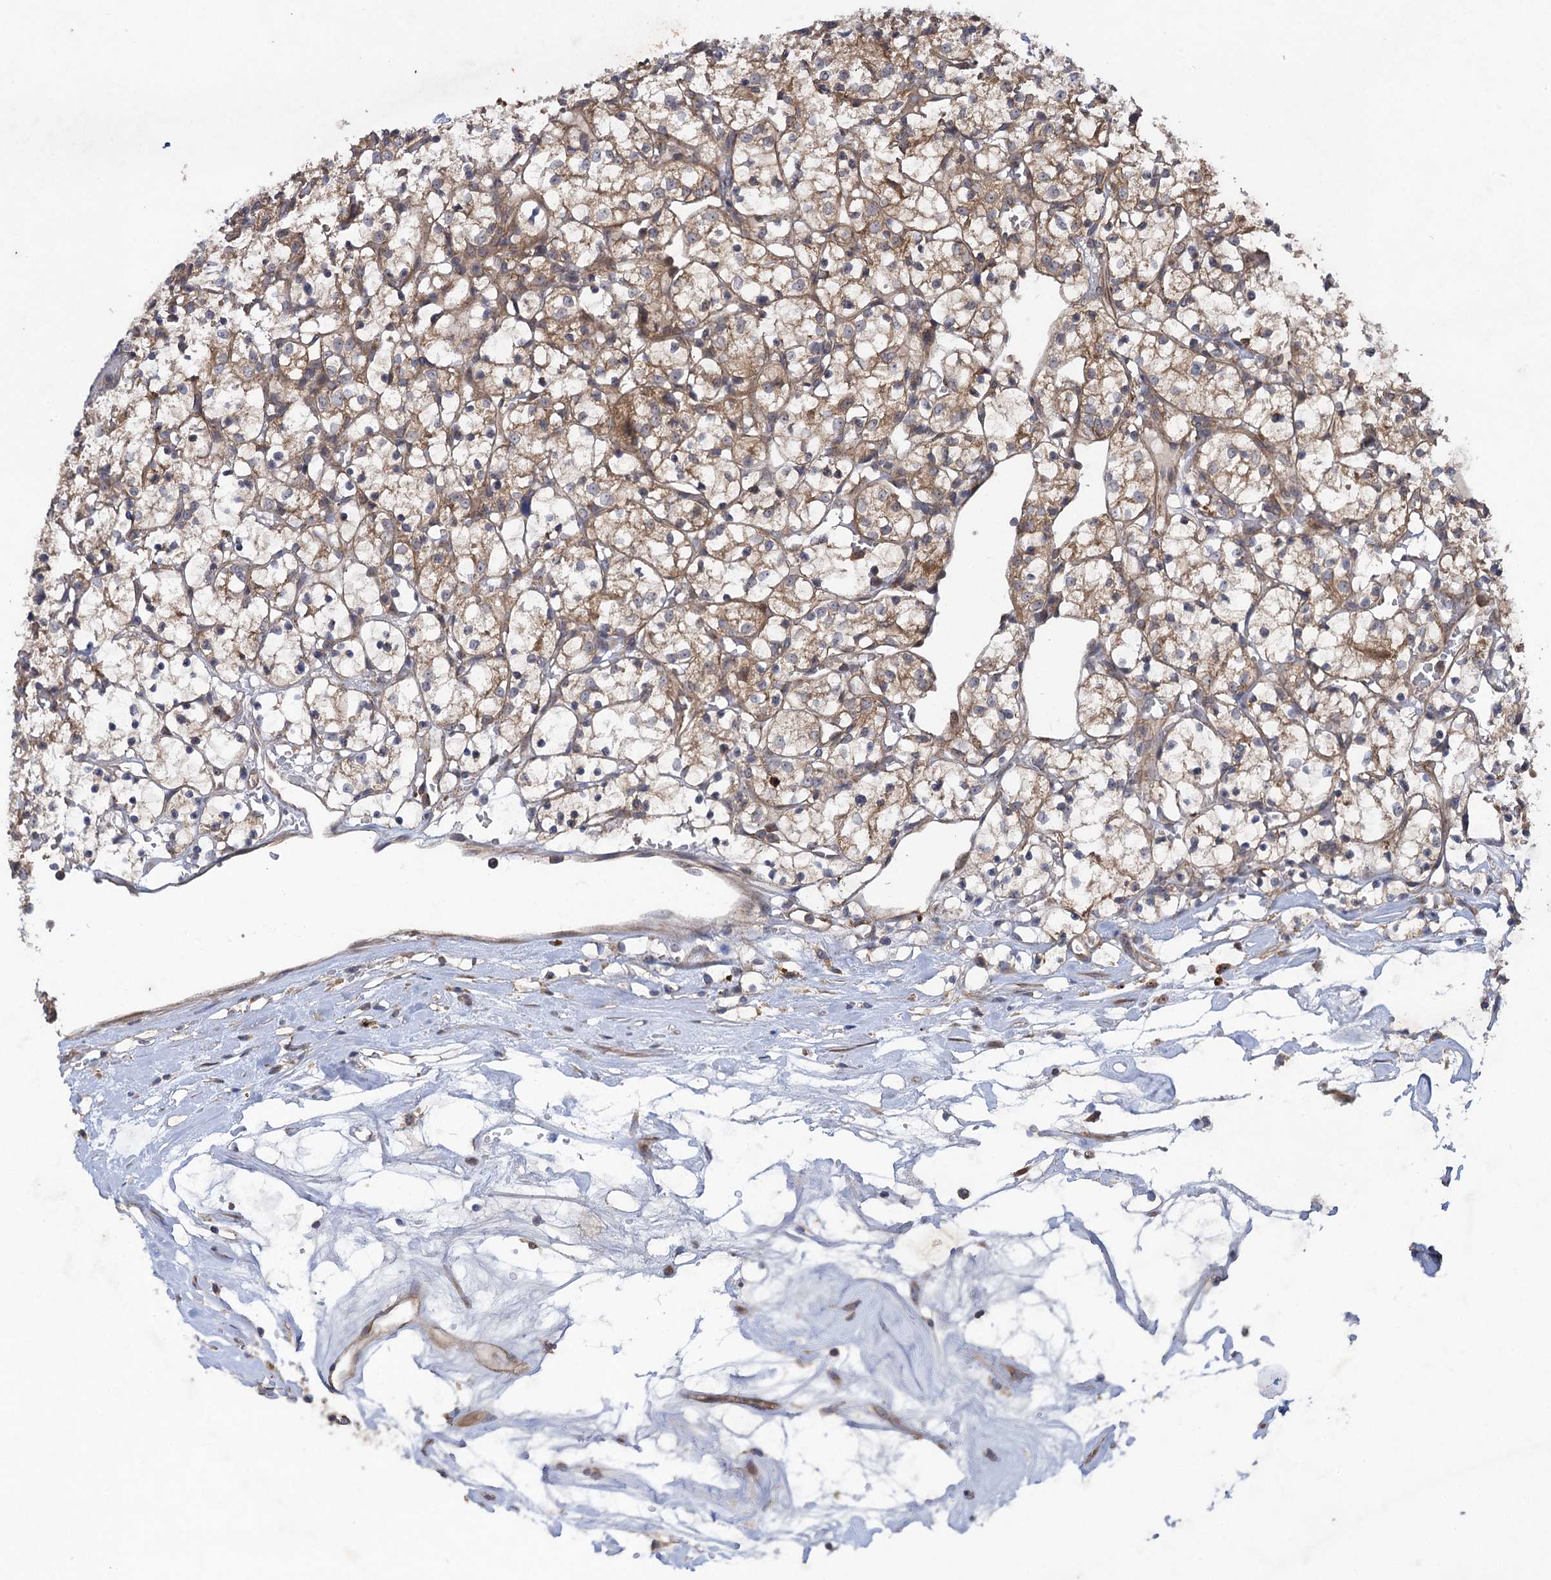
{"staining": {"intensity": "weak", "quantity": ">75%", "location": "cytoplasmic/membranous"}, "tissue": "renal cancer", "cell_type": "Tumor cells", "image_type": "cancer", "snomed": [{"axis": "morphology", "description": "Adenocarcinoma, NOS"}, {"axis": "topography", "description": "Kidney"}], "caption": "Weak cytoplasmic/membranous protein positivity is appreciated in about >75% of tumor cells in adenocarcinoma (renal). Ihc stains the protein of interest in brown and the nuclei are stained blue.", "gene": "HAUS1", "patient": {"sex": "female", "age": 69}}